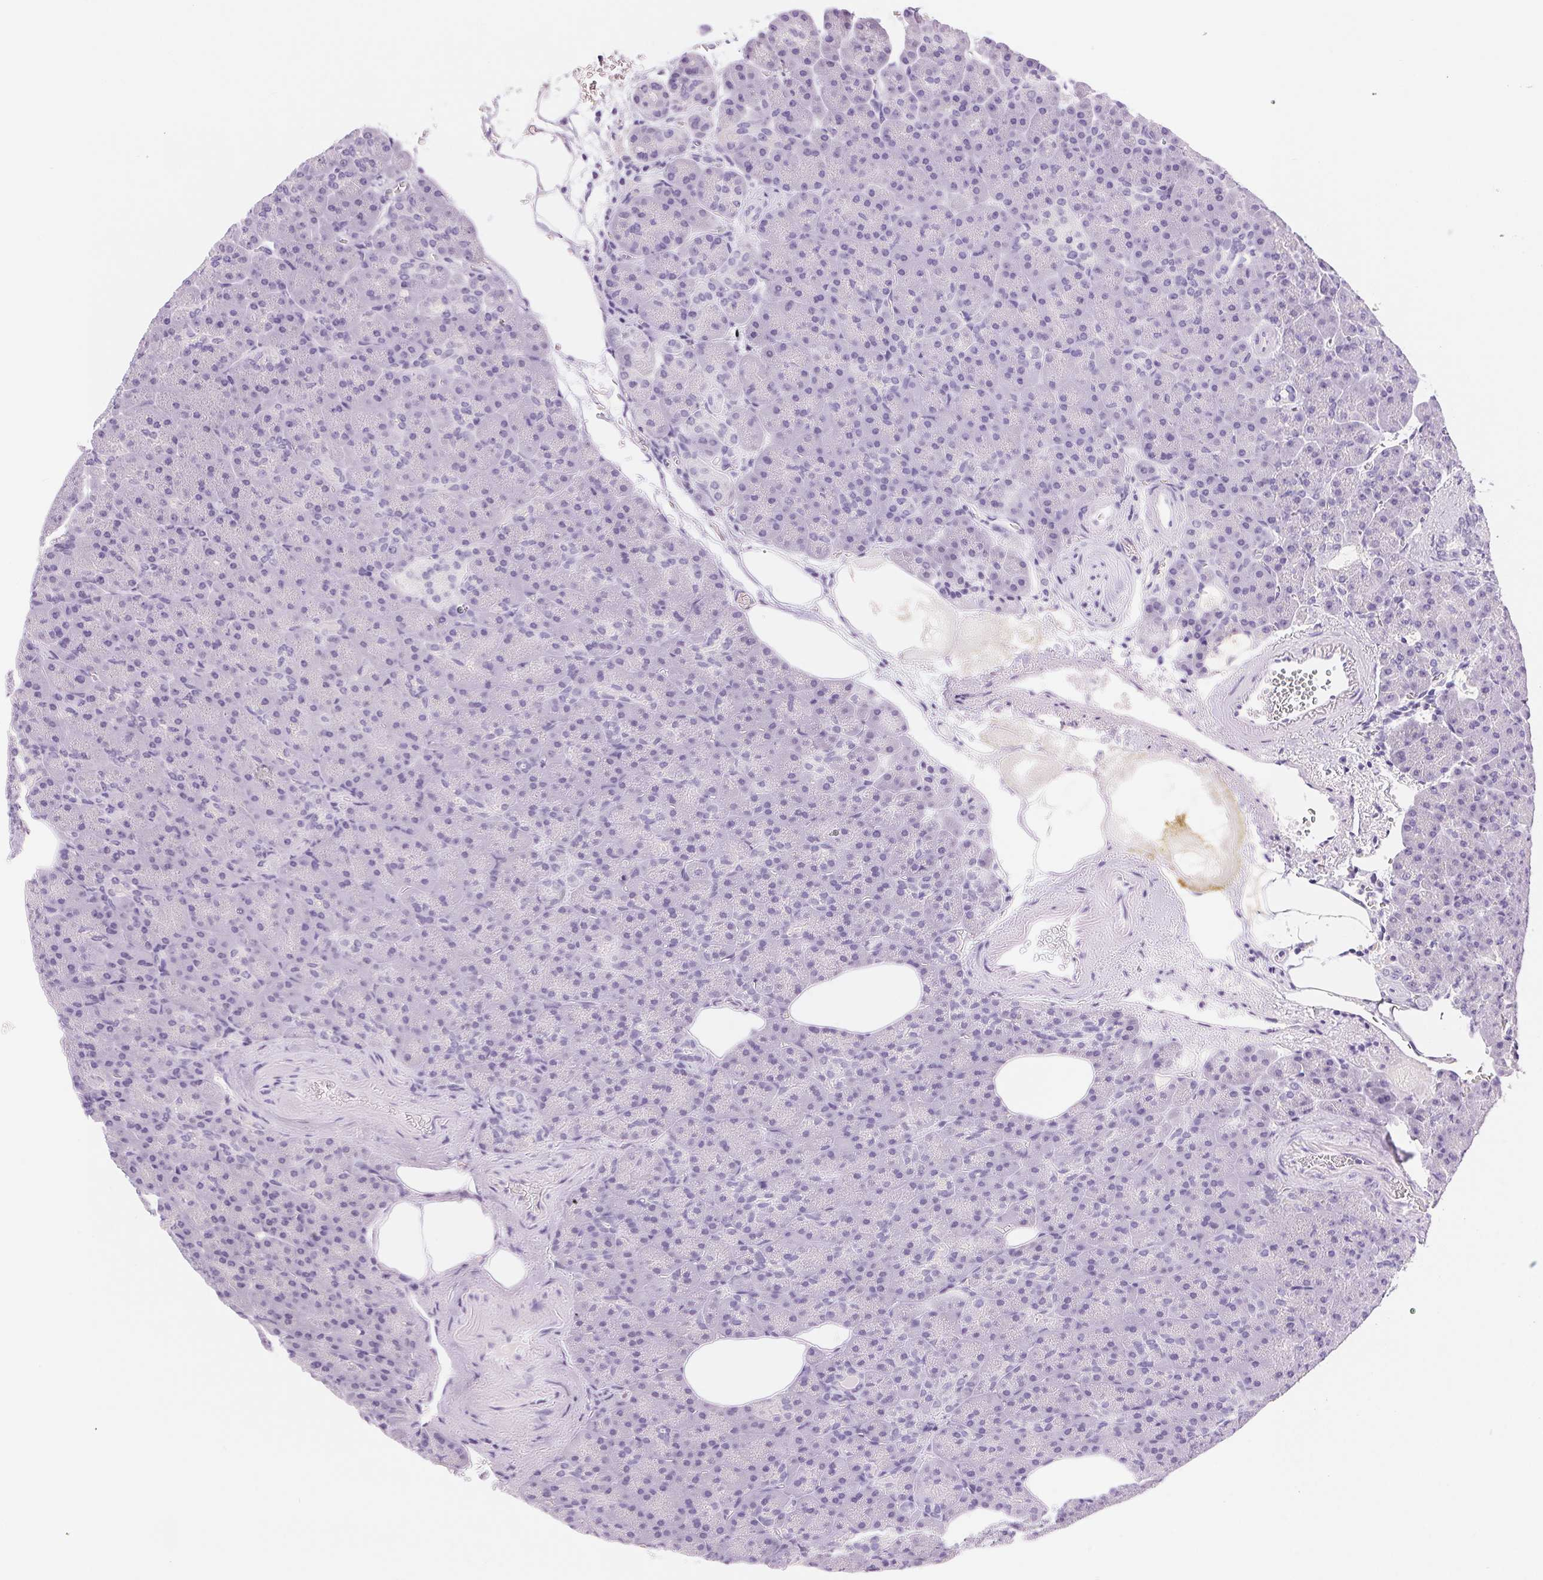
{"staining": {"intensity": "negative", "quantity": "none", "location": "none"}, "tissue": "pancreas", "cell_type": "Exocrine glandular cells", "image_type": "normal", "snomed": [{"axis": "morphology", "description": "Normal tissue, NOS"}, {"axis": "topography", "description": "Pancreas"}], "caption": "Immunohistochemical staining of normal pancreas shows no significant positivity in exocrine glandular cells.", "gene": "ASGR2", "patient": {"sex": "female", "age": 74}}